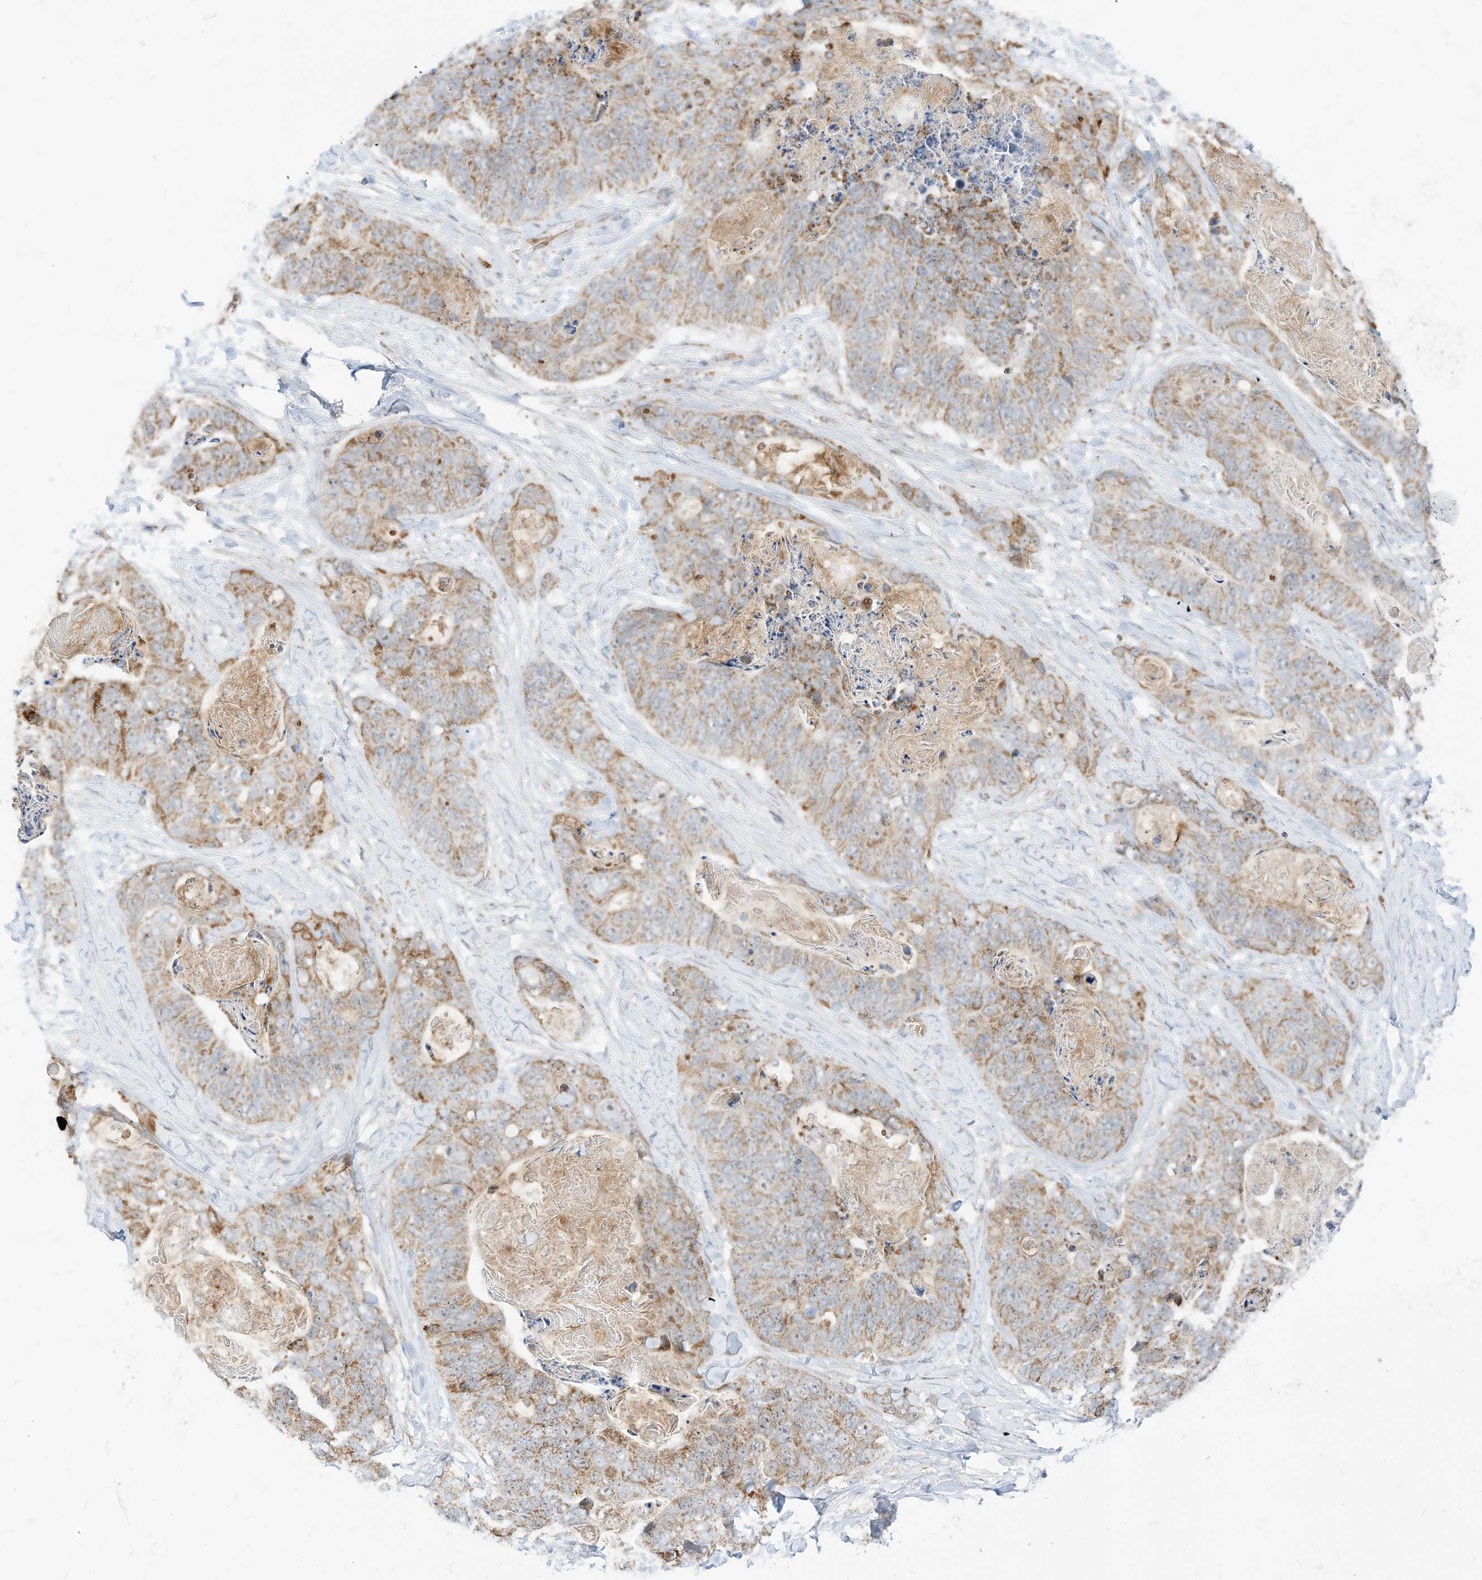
{"staining": {"intensity": "moderate", "quantity": ">75%", "location": "cytoplasmic/membranous"}, "tissue": "stomach cancer", "cell_type": "Tumor cells", "image_type": "cancer", "snomed": [{"axis": "morphology", "description": "Adenocarcinoma, NOS"}, {"axis": "topography", "description": "Stomach"}], "caption": "The photomicrograph demonstrates a brown stain indicating the presence of a protein in the cytoplasmic/membranous of tumor cells in adenocarcinoma (stomach). Using DAB (3,3'-diaminobenzidine) (brown) and hematoxylin (blue) stains, captured at high magnification using brightfield microscopy.", "gene": "MTUS2", "patient": {"sex": "female", "age": 89}}